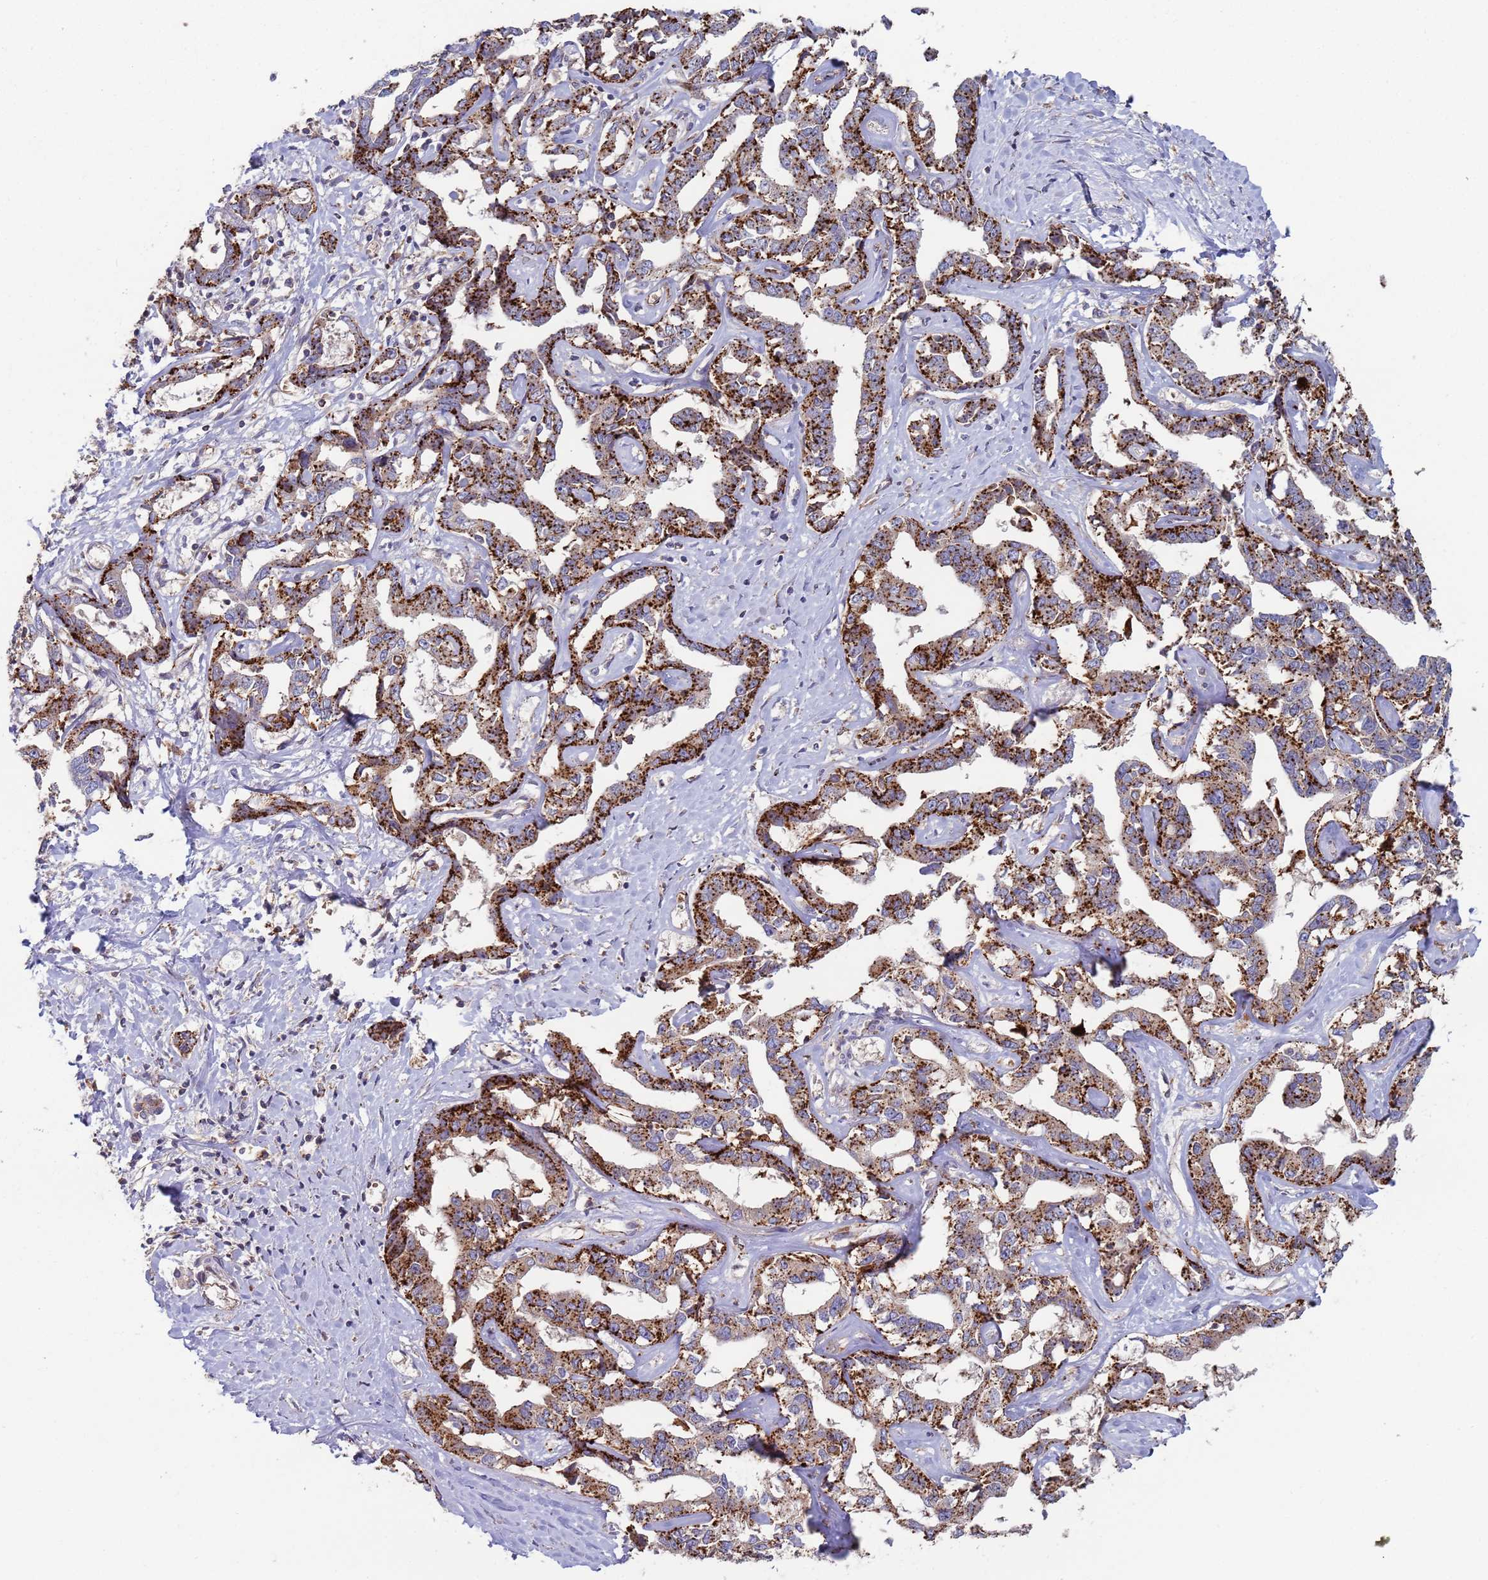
{"staining": {"intensity": "strong", "quantity": "25%-75%", "location": "cytoplasmic/membranous"}, "tissue": "liver cancer", "cell_type": "Tumor cells", "image_type": "cancer", "snomed": [{"axis": "morphology", "description": "Cholangiocarcinoma"}, {"axis": "topography", "description": "Liver"}], "caption": "Liver cancer (cholangiocarcinoma) stained with immunohistochemistry reveals strong cytoplasmic/membranous positivity in about 25%-75% of tumor cells.", "gene": "MALRD1", "patient": {"sex": "male", "age": 59}}